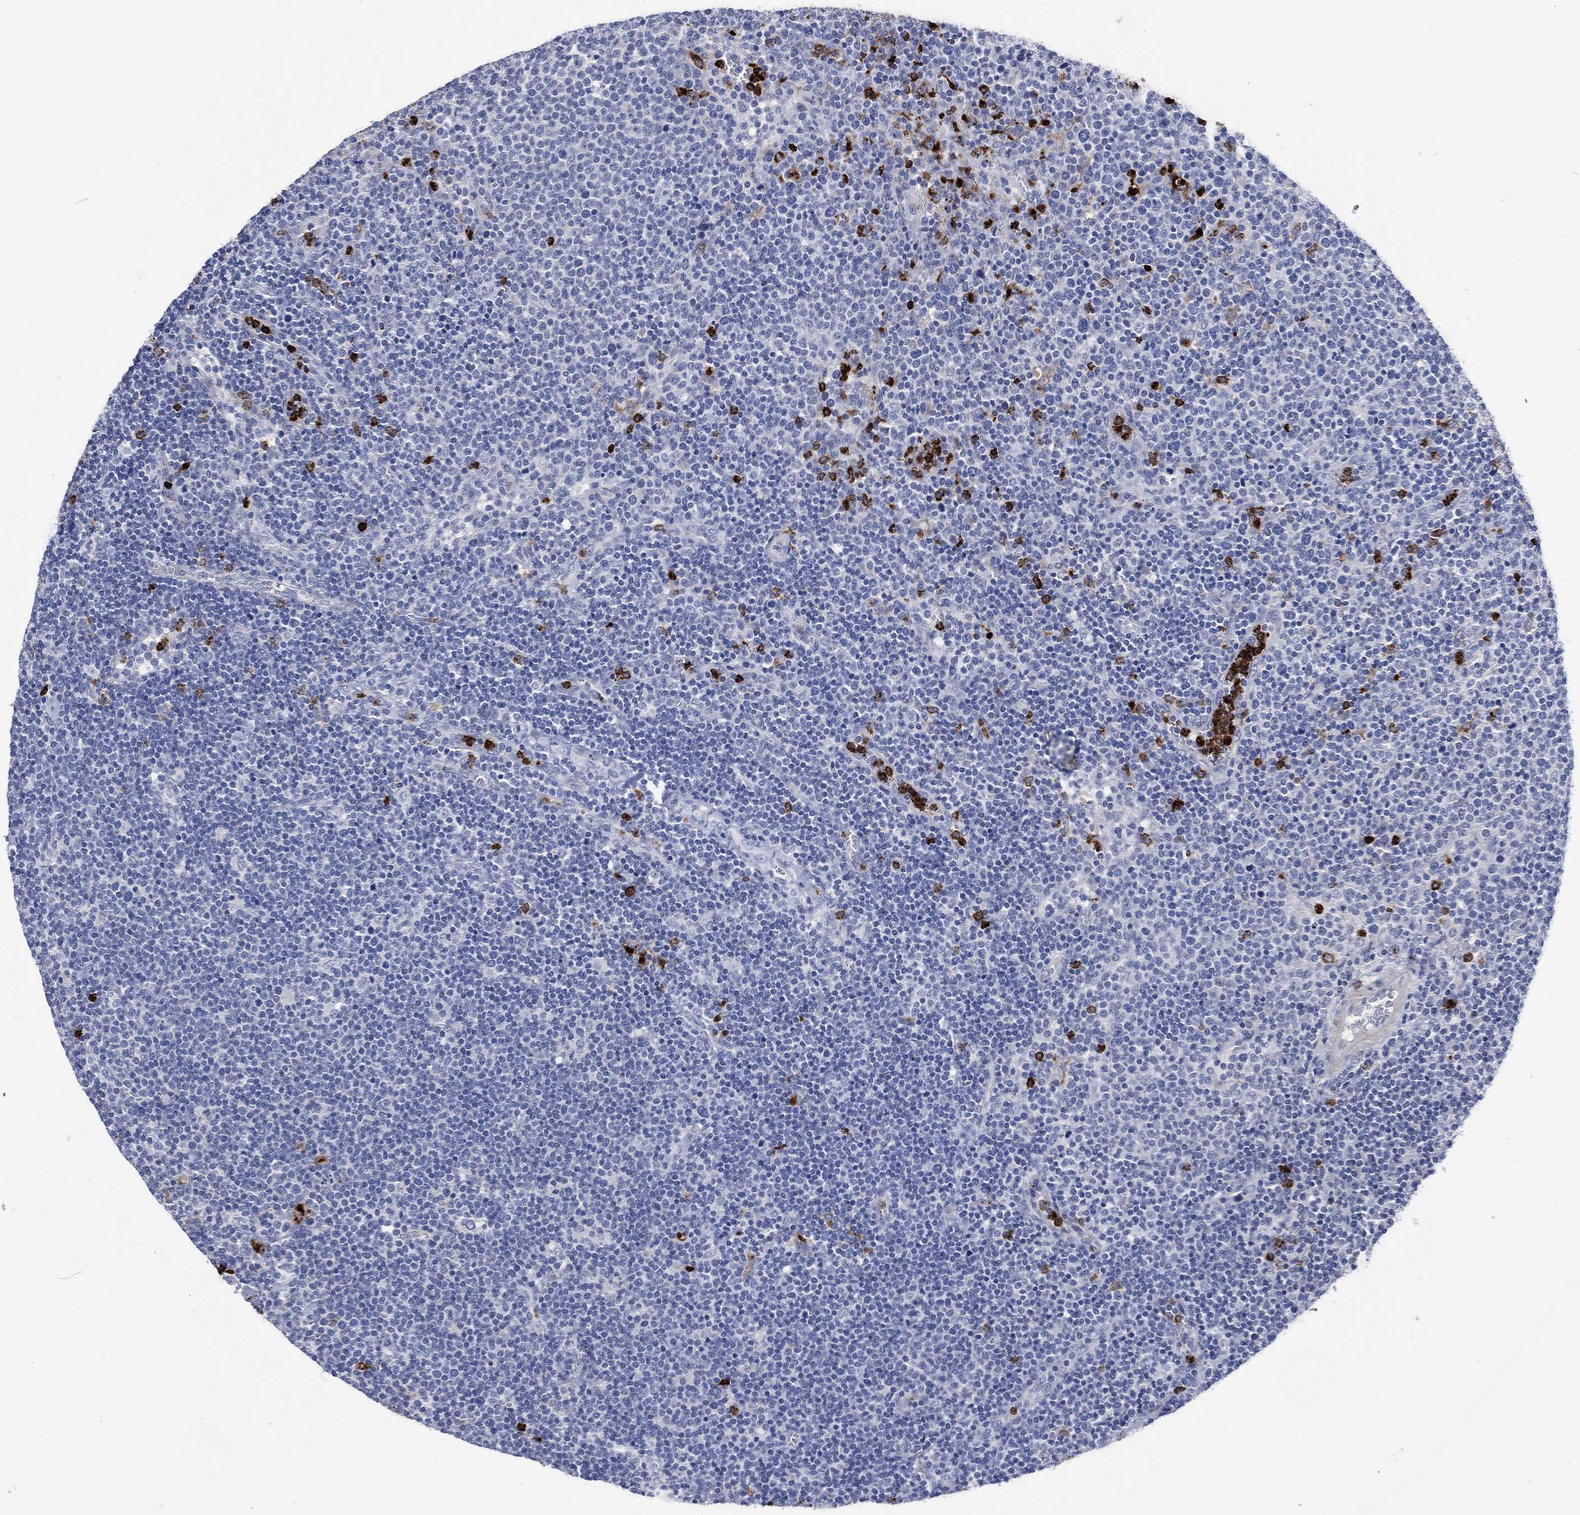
{"staining": {"intensity": "negative", "quantity": "none", "location": "none"}, "tissue": "lymphoma", "cell_type": "Tumor cells", "image_type": "cancer", "snomed": [{"axis": "morphology", "description": "Malignant lymphoma, non-Hodgkin's type, High grade"}, {"axis": "topography", "description": "Lymph node"}], "caption": "DAB immunohistochemical staining of human lymphoma exhibits no significant expression in tumor cells.", "gene": "MPO", "patient": {"sex": "male", "age": 61}}